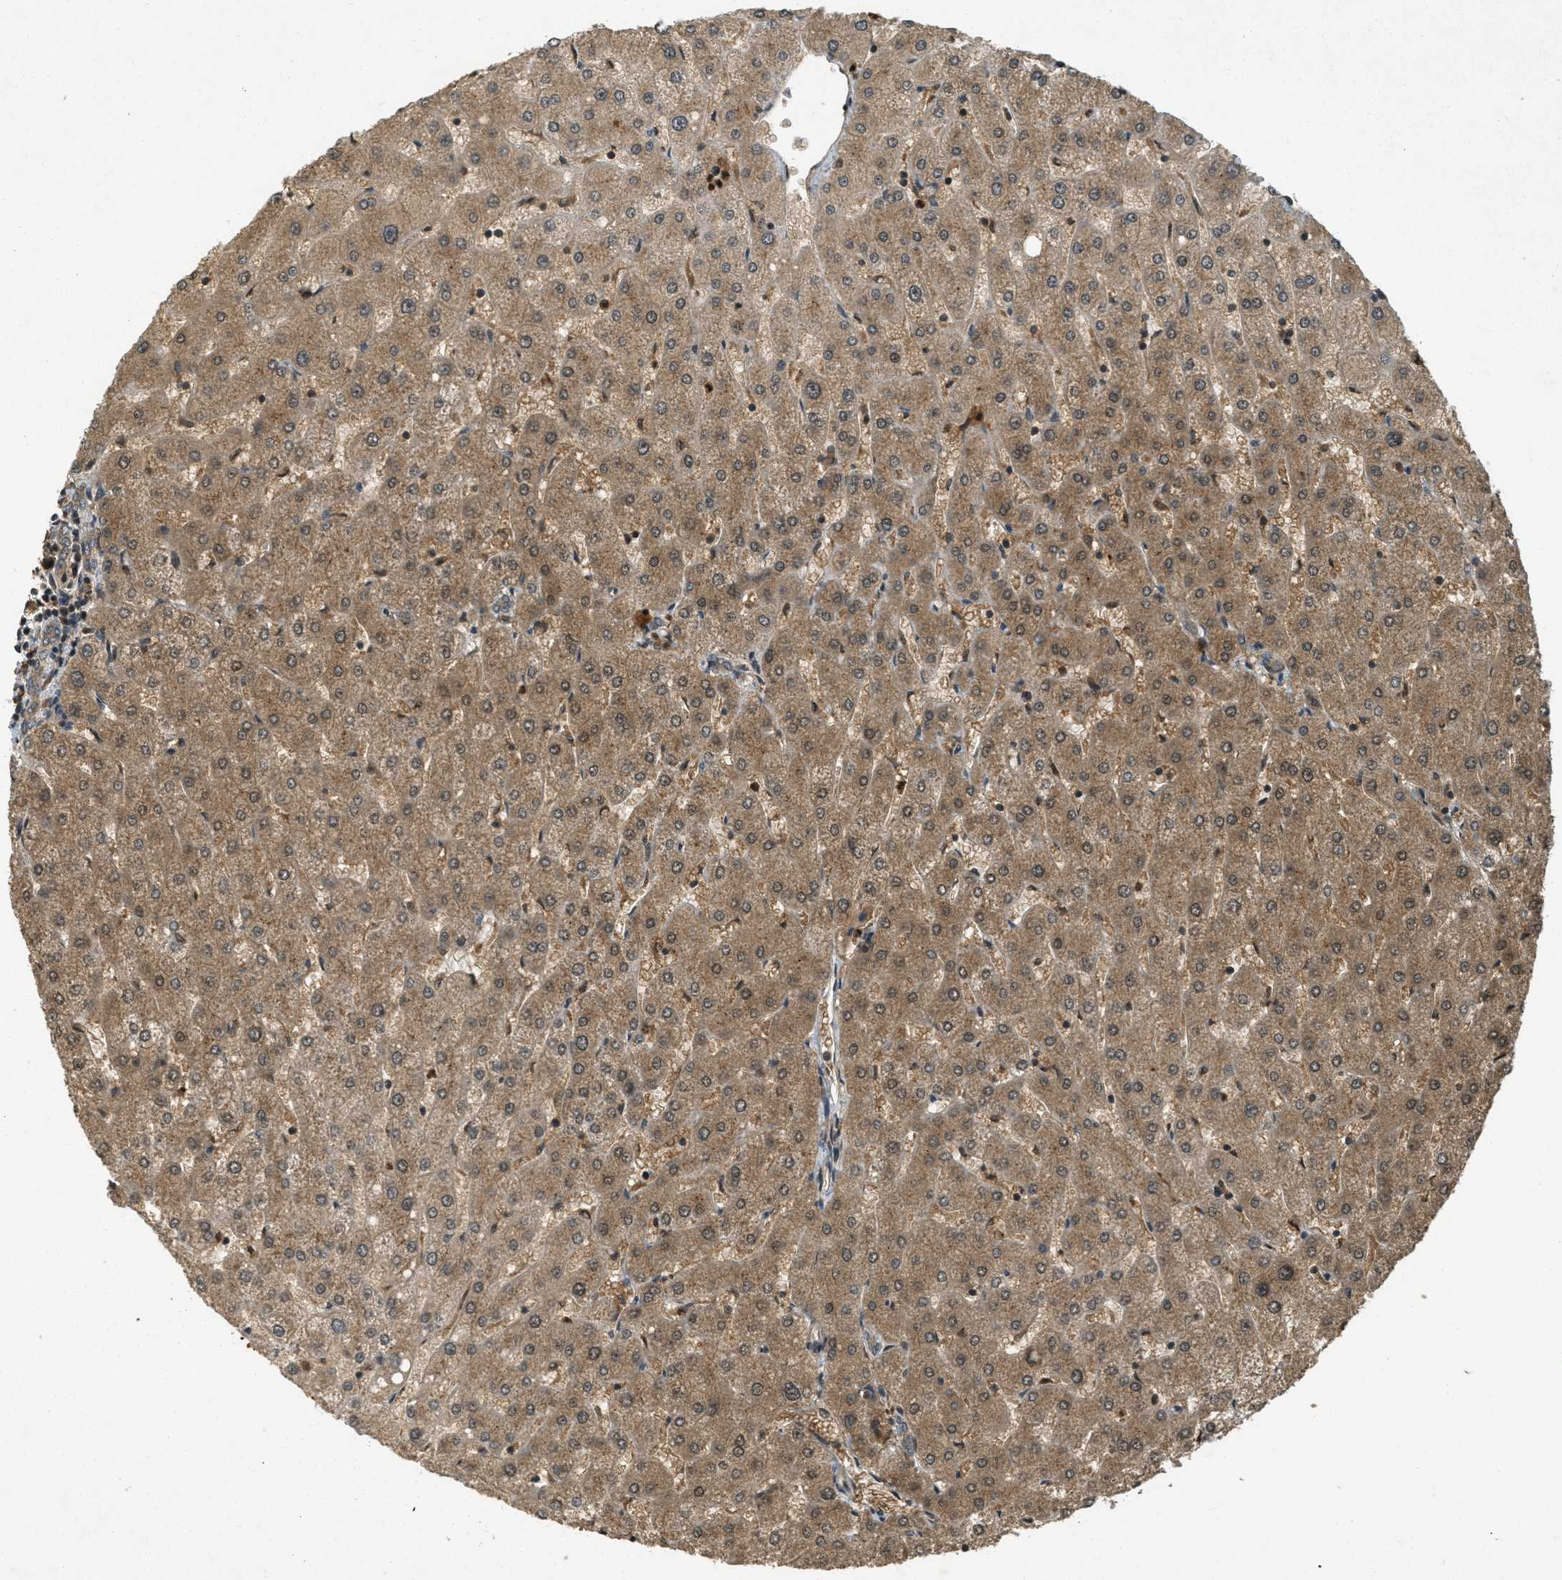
{"staining": {"intensity": "moderate", "quantity": ">75%", "location": "cytoplasmic/membranous"}, "tissue": "liver", "cell_type": "Cholangiocytes", "image_type": "normal", "snomed": [{"axis": "morphology", "description": "Normal tissue, NOS"}, {"axis": "topography", "description": "Liver"}], "caption": "Cholangiocytes show medium levels of moderate cytoplasmic/membranous expression in about >75% of cells in benign human liver. Ihc stains the protein of interest in brown and the nuclei are stained blue.", "gene": "ATG7", "patient": {"sex": "male", "age": 67}}